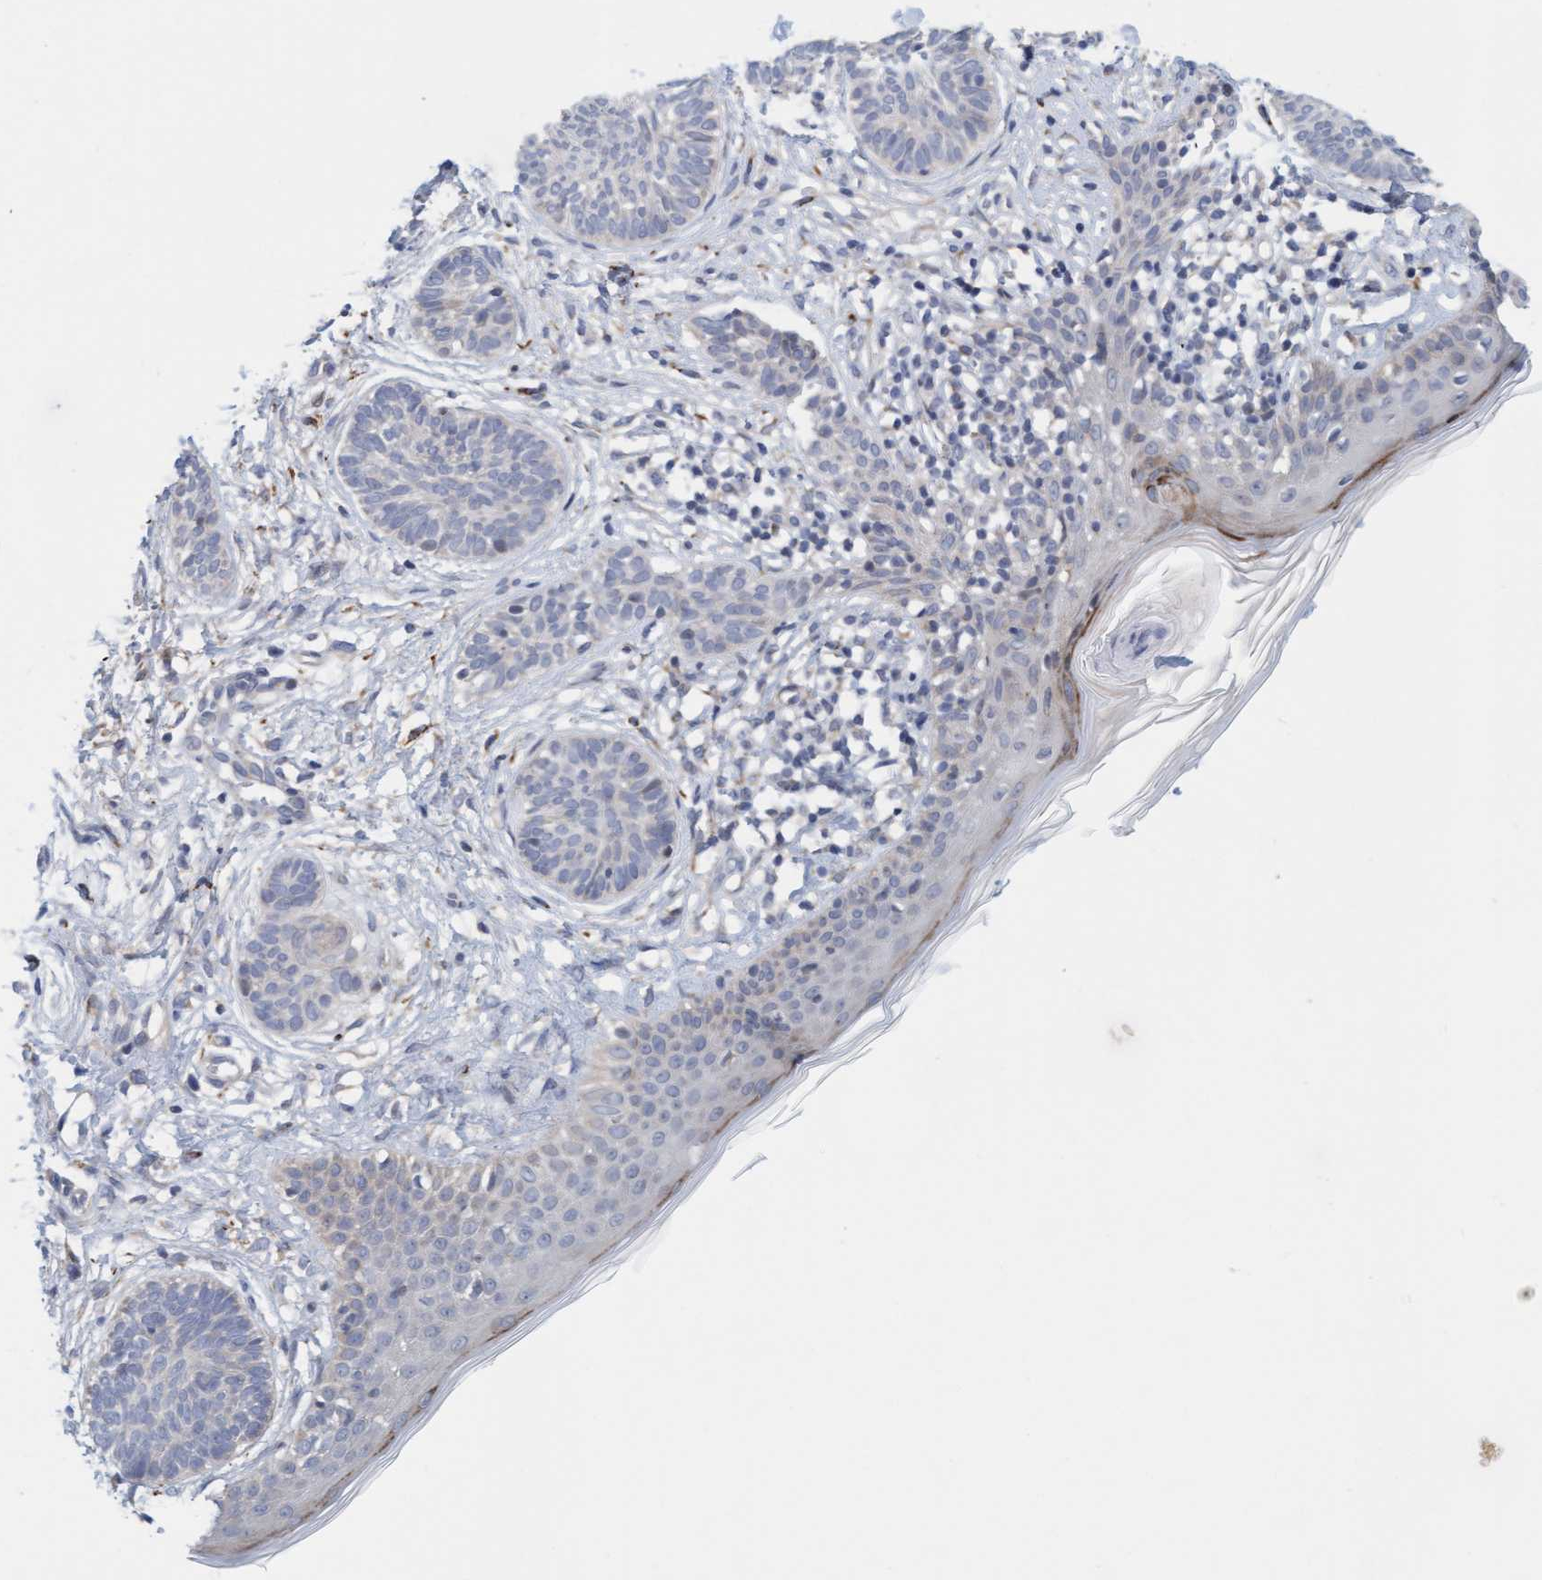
{"staining": {"intensity": "negative", "quantity": "none", "location": "none"}, "tissue": "skin cancer", "cell_type": "Tumor cells", "image_type": "cancer", "snomed": [{"axis": "morphology", "description": "Normal tissue, NOS"}, {"axis": "morphology", "description": "Basal cell carcinoma"}, {"axis": "topography", "description": "Skin"}], "caption": "Image shows no protein expression in tumor cells of skin cancer tissue.", "gene": "ZC3H3", "patient": {"sex": "male", "age": 63}}